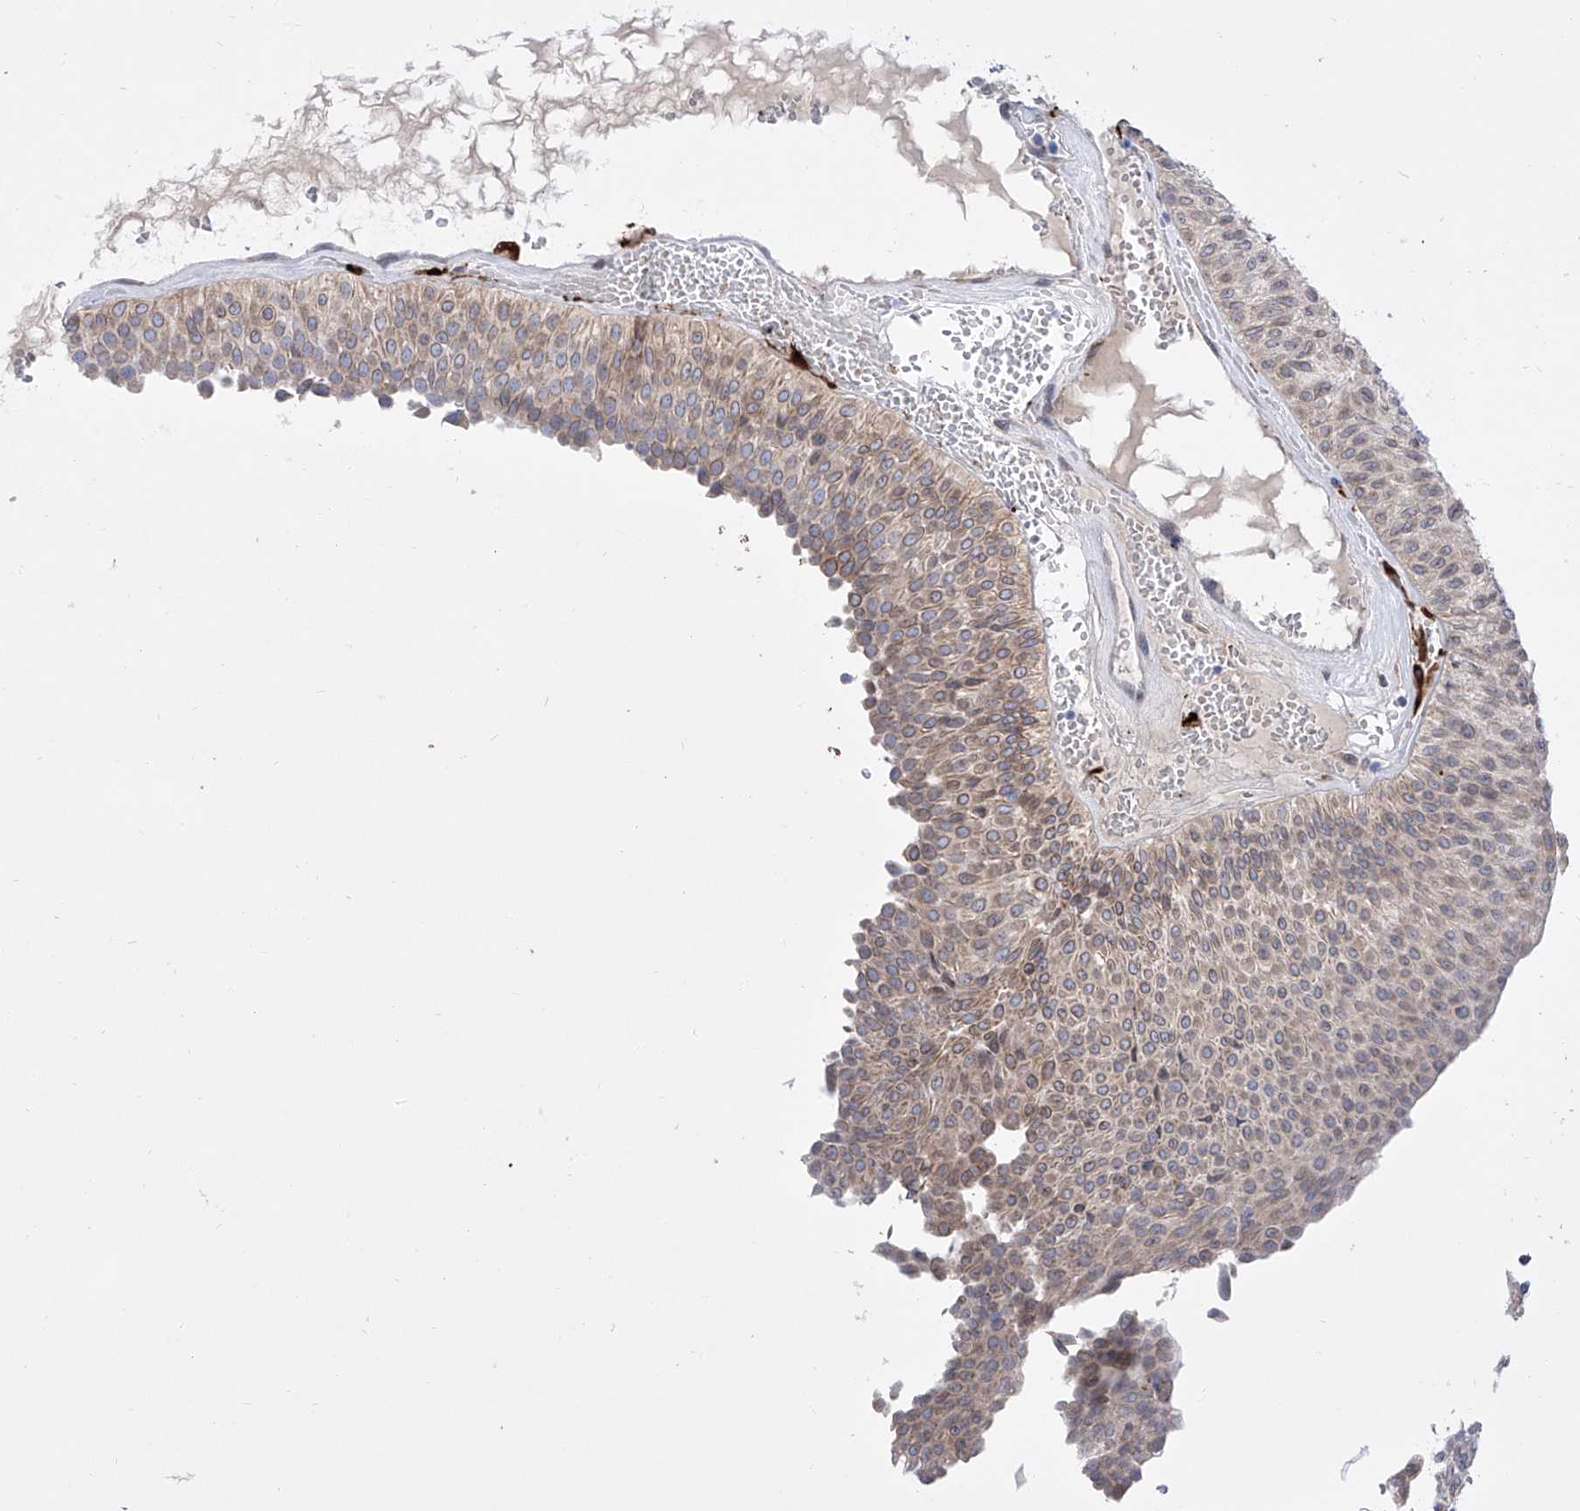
{"staining": {"intensity": "weak", "quantity": "25%-75%", "location": "cytoplasmic/membranous"}, "tissue": "urothelial cancer", "cell_type": "Tumor cells", "image_type": "cancer", "snomed": [{"axis": "morphology", "description": "Urothelial carcinoma, Low grade"}, {"axis": "topography", "description": "Urinary bladder"}], "caption": "The histopathology image demonstrates staining of urothelial cancer, revealing weak cytoplasmic/membranous protein expression (brown color) within tumor cells. (DAB (3,3'-diaminobenzidine) IHC, brown staining for protein, blue staining for nuclei).", "gene": "LCLAT1", "patient": {"sex": "male", "age": 78}}